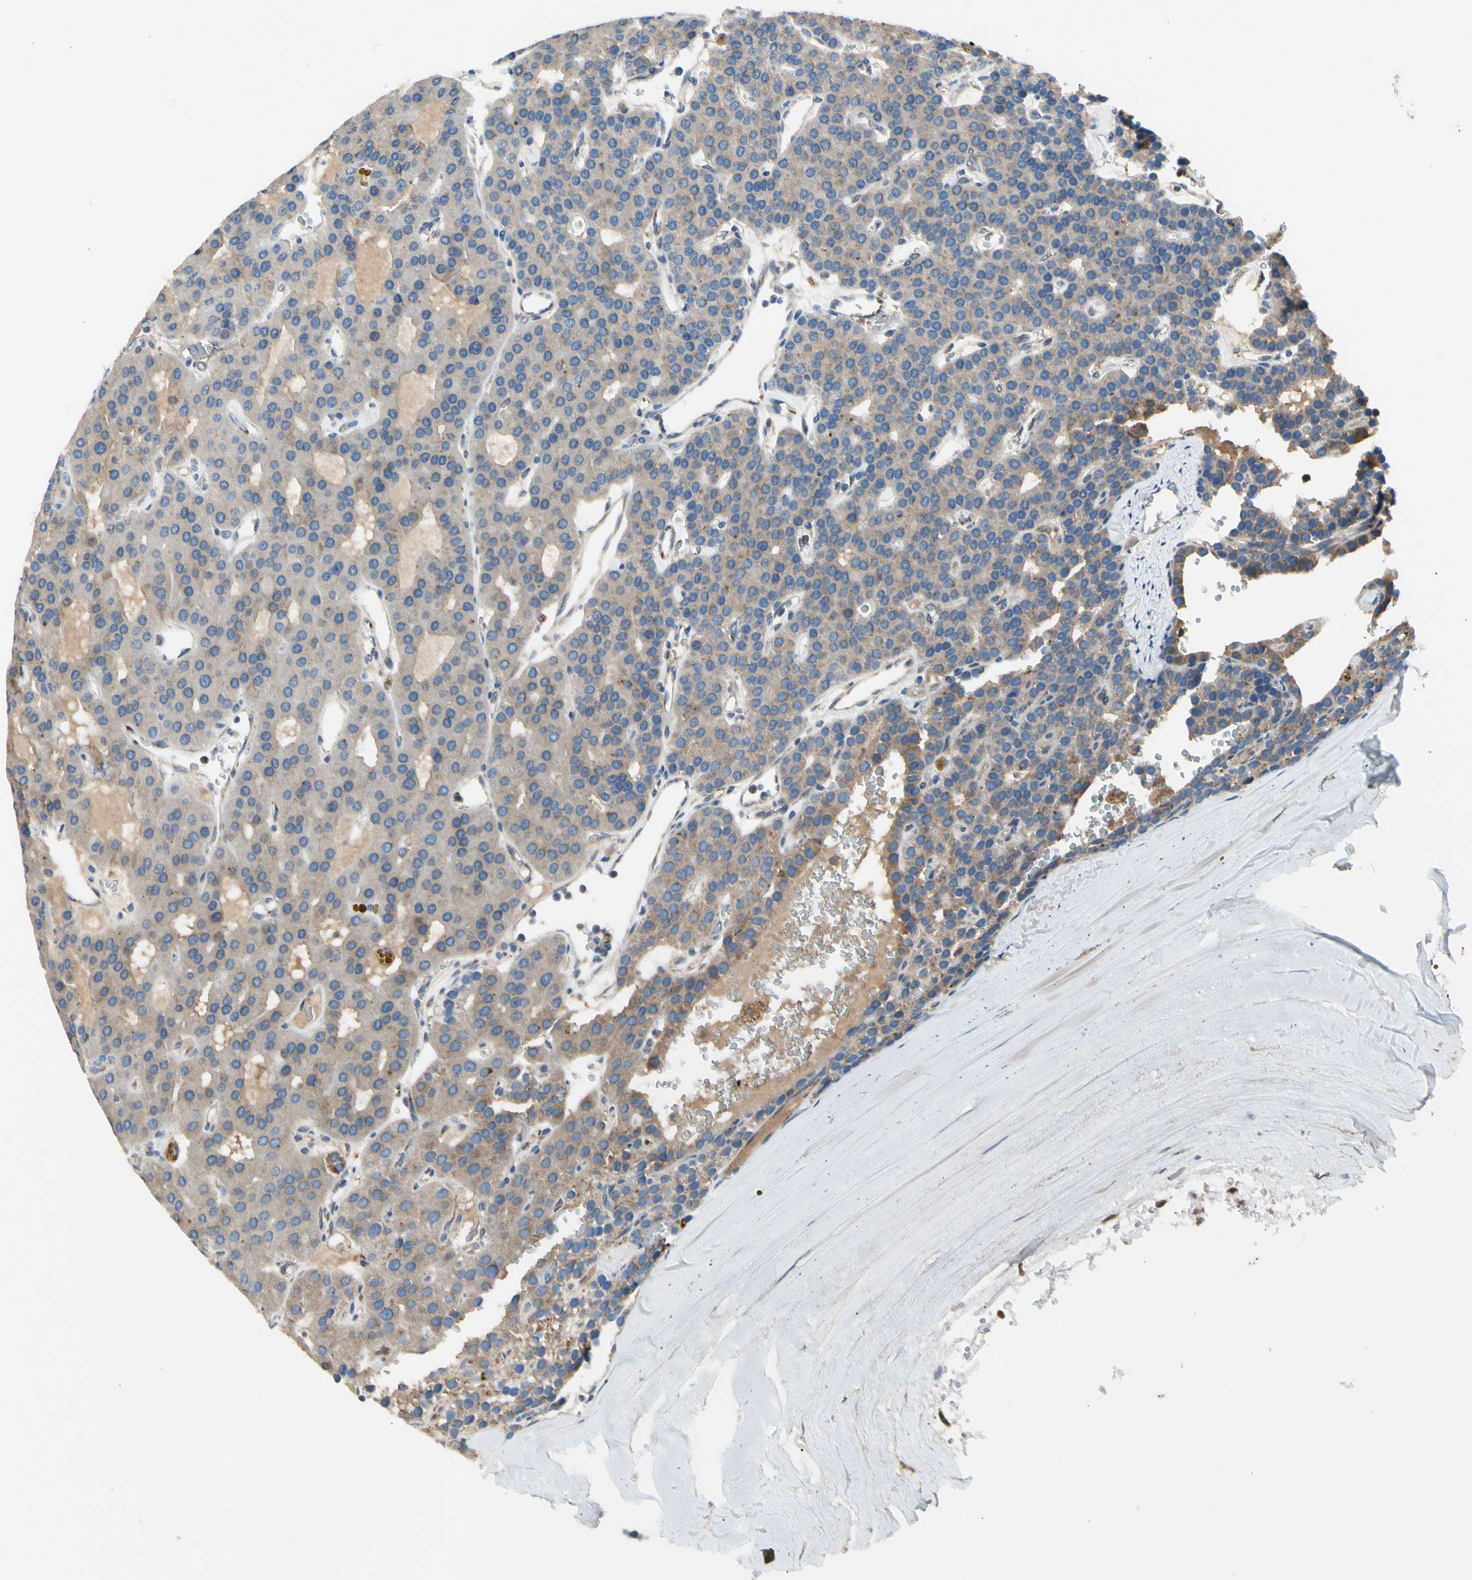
{"staining": {"intensity": "moderate", "quantity": ">75%", "location": "cytoplasmic/membranous"}, "tissue": "parathyroid gland", "cell_type": "Glandular cells", "image_type": "normal", "snomed": [{"axis": "morphology", "description": "Normal tissue, NOS"}, {"axis": "morphology", "description": "Adenoma, NOS"}, {"axis": "topography", "description": "Parathyroid gland"}], "caption": "Parathyroid gland stained with a brown dye demonstrates moderate cytoplasmic/membranous positive expression in approximately >75% of glandular cells.", "gene": "NPHP3", "patient": {"sex": "female", "age": 86}}